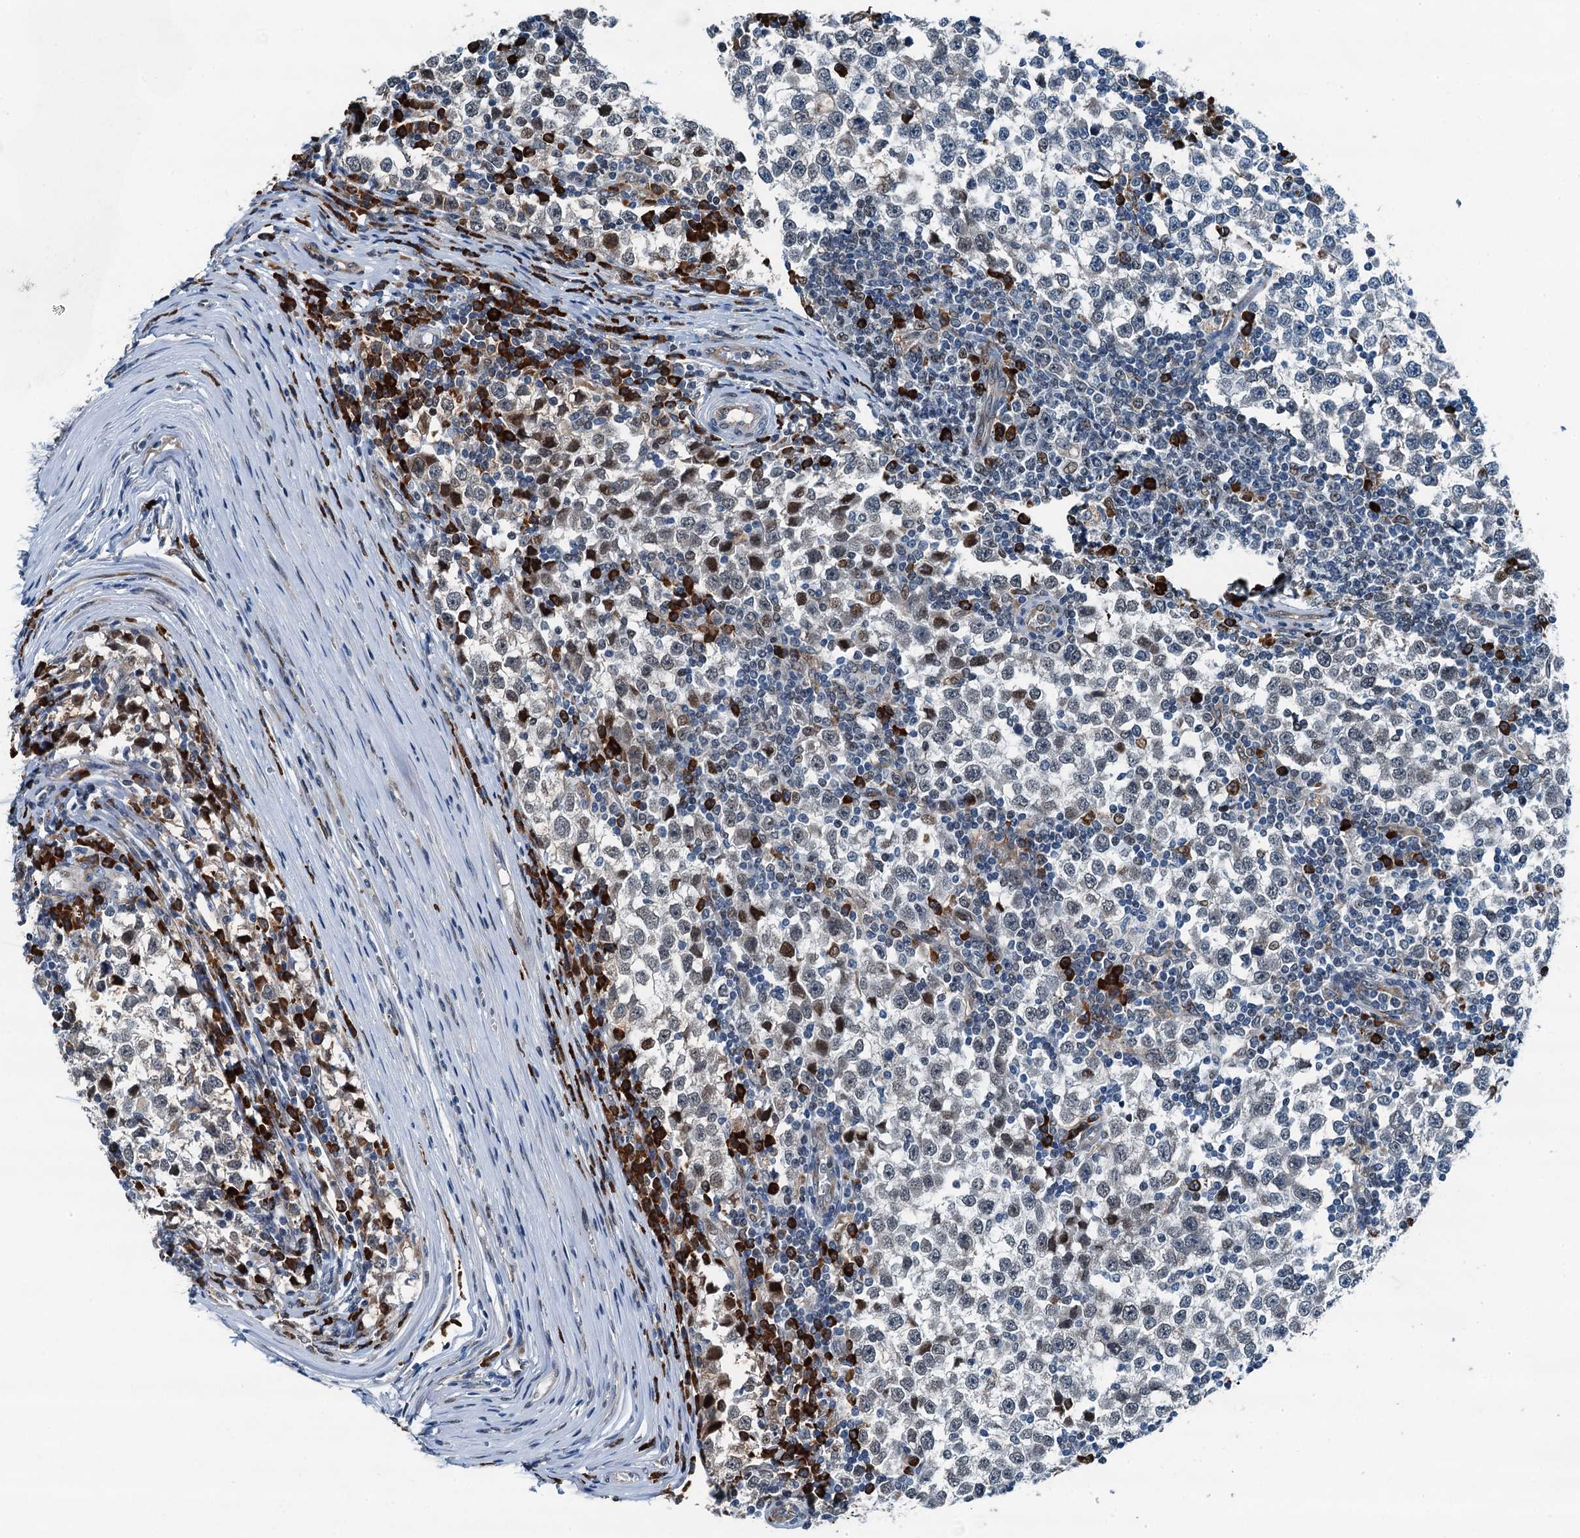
{"staining": {"intensity": "weak", "quantity": "<25%", "location": "nuclear"}, "tissue": "testis cancer", "cell_type": "Tumor cells", "image_type": "cancer", "snomed": [{"axis": "morphology", "description": "Seminoma, NOS"}, {"axis": "topography", "description": "Testis"}], "caption": "Immunohistochemical staining of testis cancer (seminoma) reveals no significant staining in tumor cells.", "gene": "TAMALIN", "patient": {"sex": "male", "age": 65}}